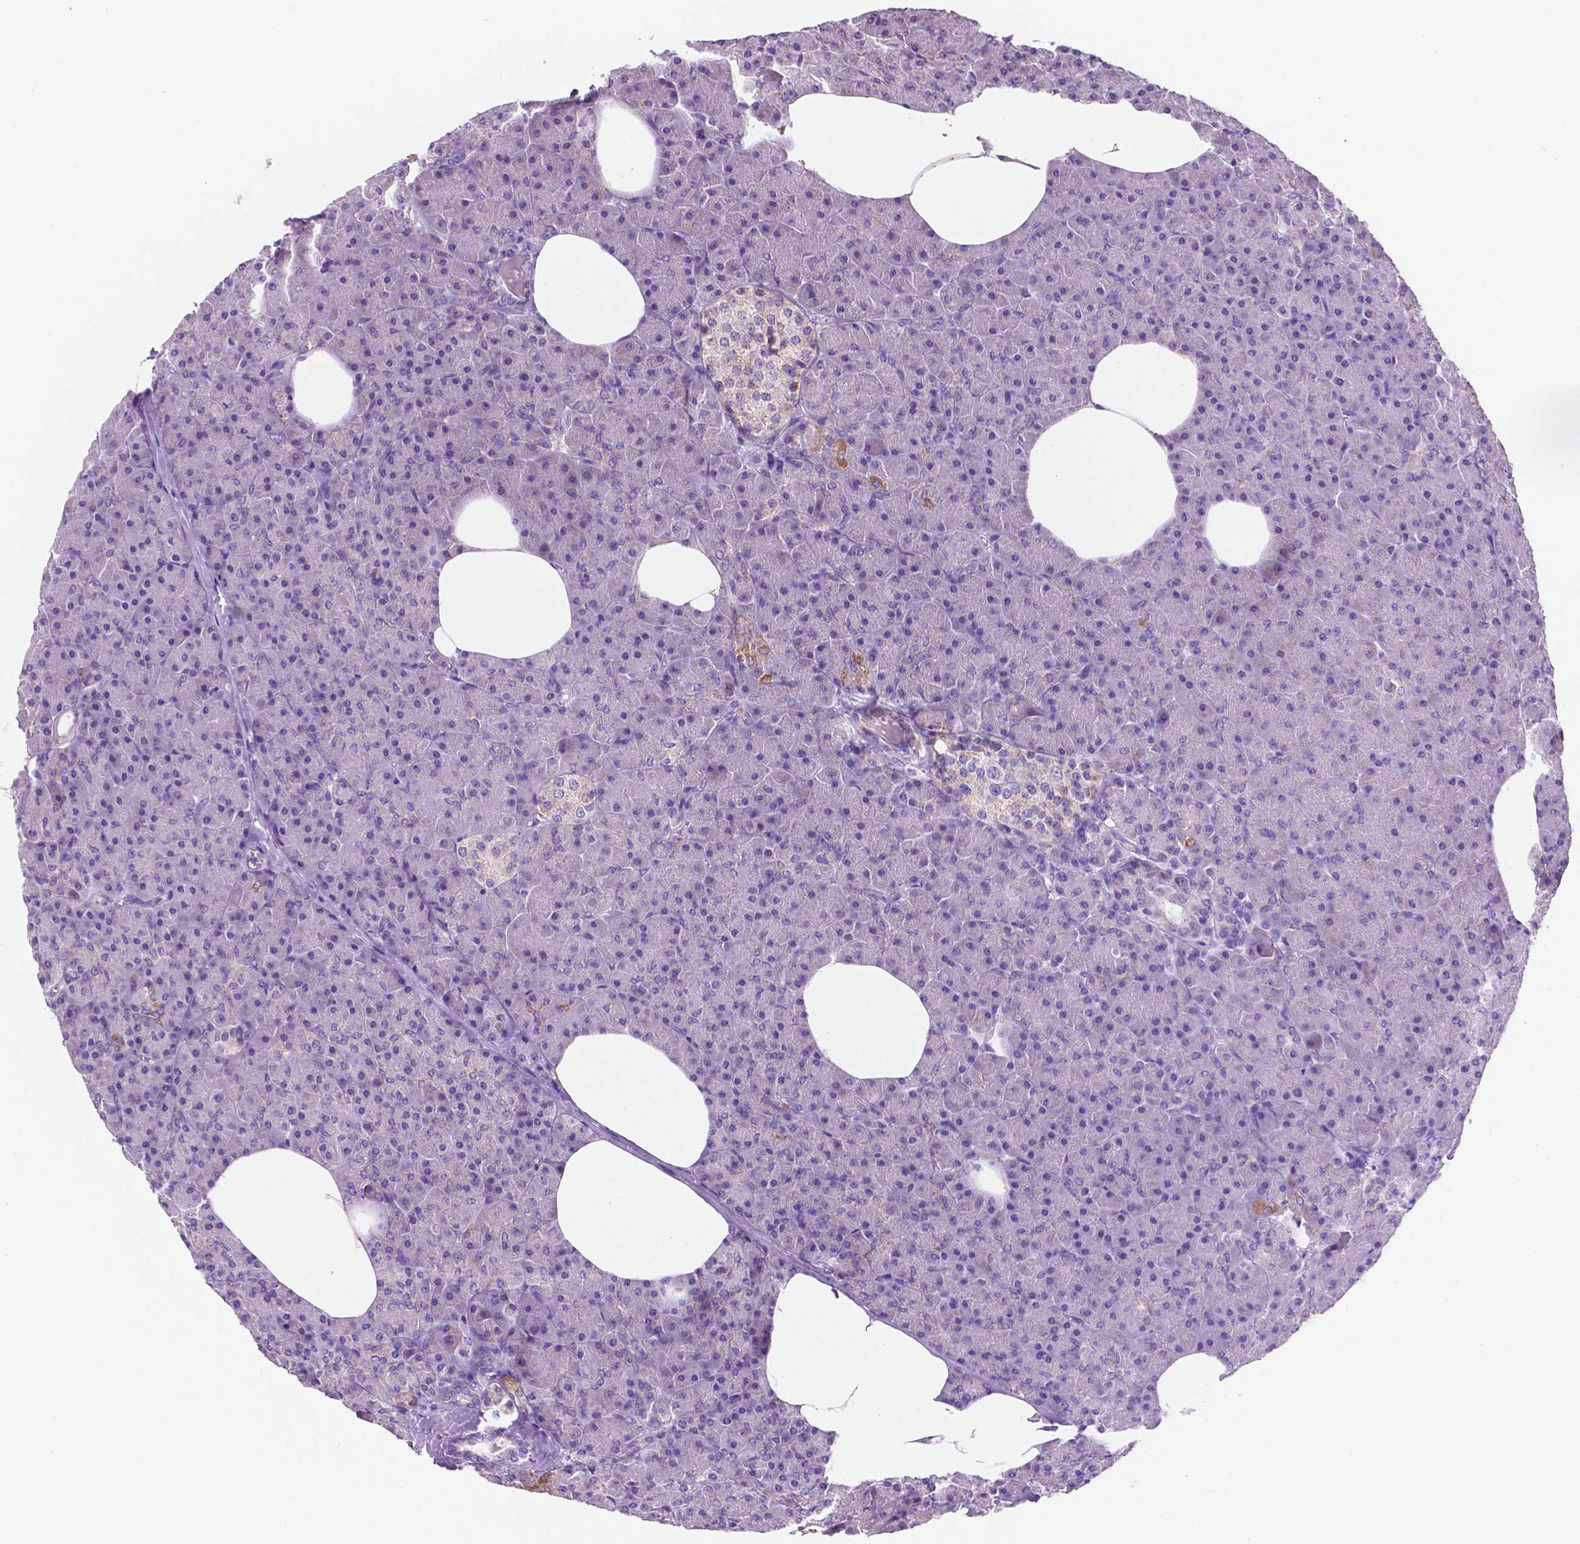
{"staining": {"intensity": "strong", "quantity": "<25%", "location": "cytoplasmic/membranous"}, "tissue": "pancreas", "cell_type": "Exocrine glandular cells", "image_type": "normal", "snomed": [{"axis": "morphology", "description": "Normal tissue, NOS"}, {"axis": "topography", "description": "Pancreas"}], "caption": "The photomicrograph demonstrates staining of normal pancreas, revealing strong cytoplasmic/membranous protein expression (brown color) within exocrine glandular cells.", "gene": "TRPV5", "patient": {"sex": "female", "age": 45}}